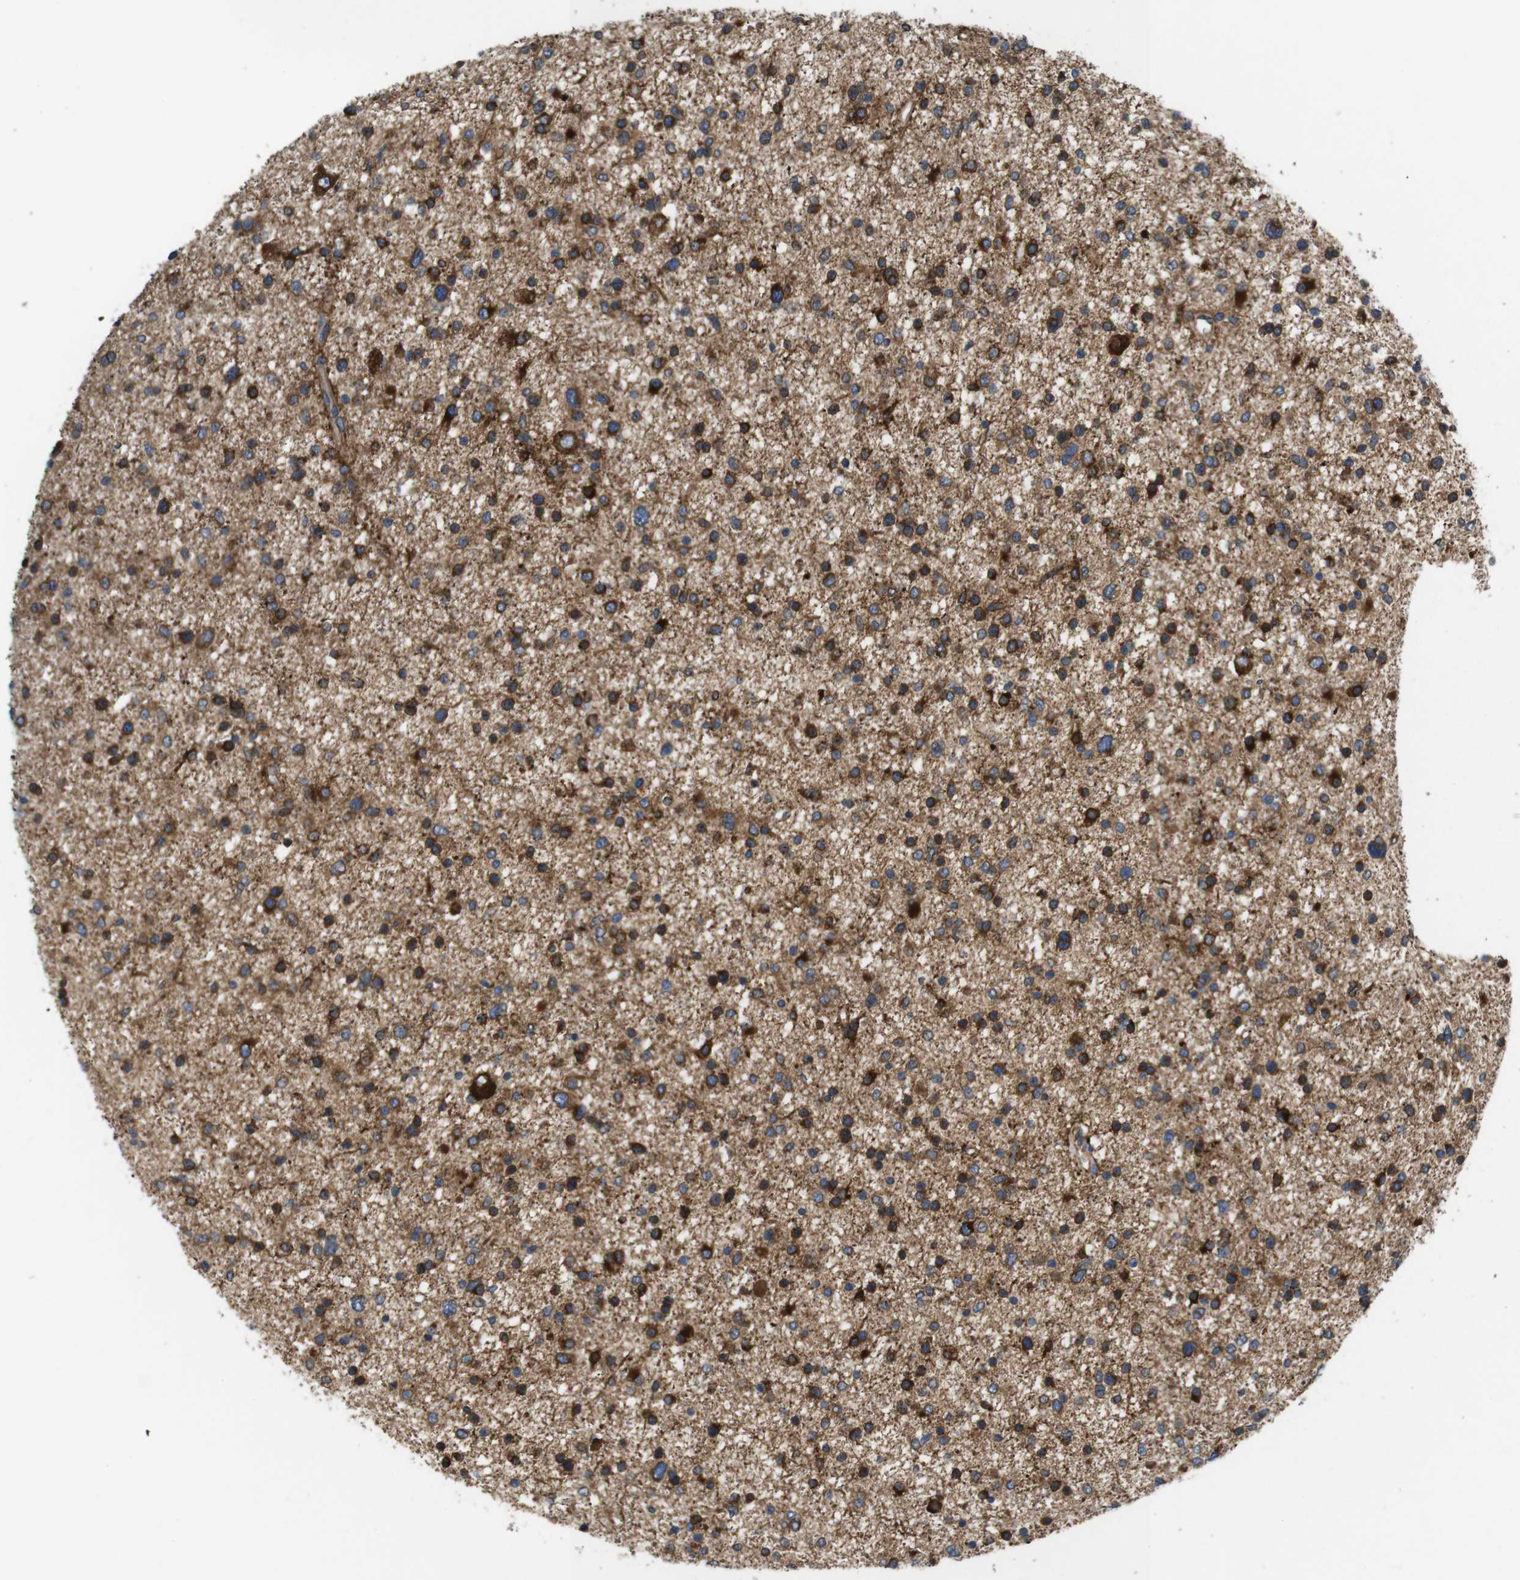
{"staining": {"intensity": "strong", "quantity": ">75%", "location": "cytoplasmic/membranous"}, "tissue": "glioma", "cell_type": "Tumor cells", "image_type": "cancer", "snomed": [{"axis": "morphology", "description": "Glioma, malignant, Low grade"}, {"axis": "topography", "description": "Brain"}], "caption": "There is high levels of strong cytoplasmic/membranous staining in tumor cells of glioma, as demonstrated by immunohistochemical staining (brown color).", "gene": "HACD3", "patient": {"sex": "female", "age": 37}}